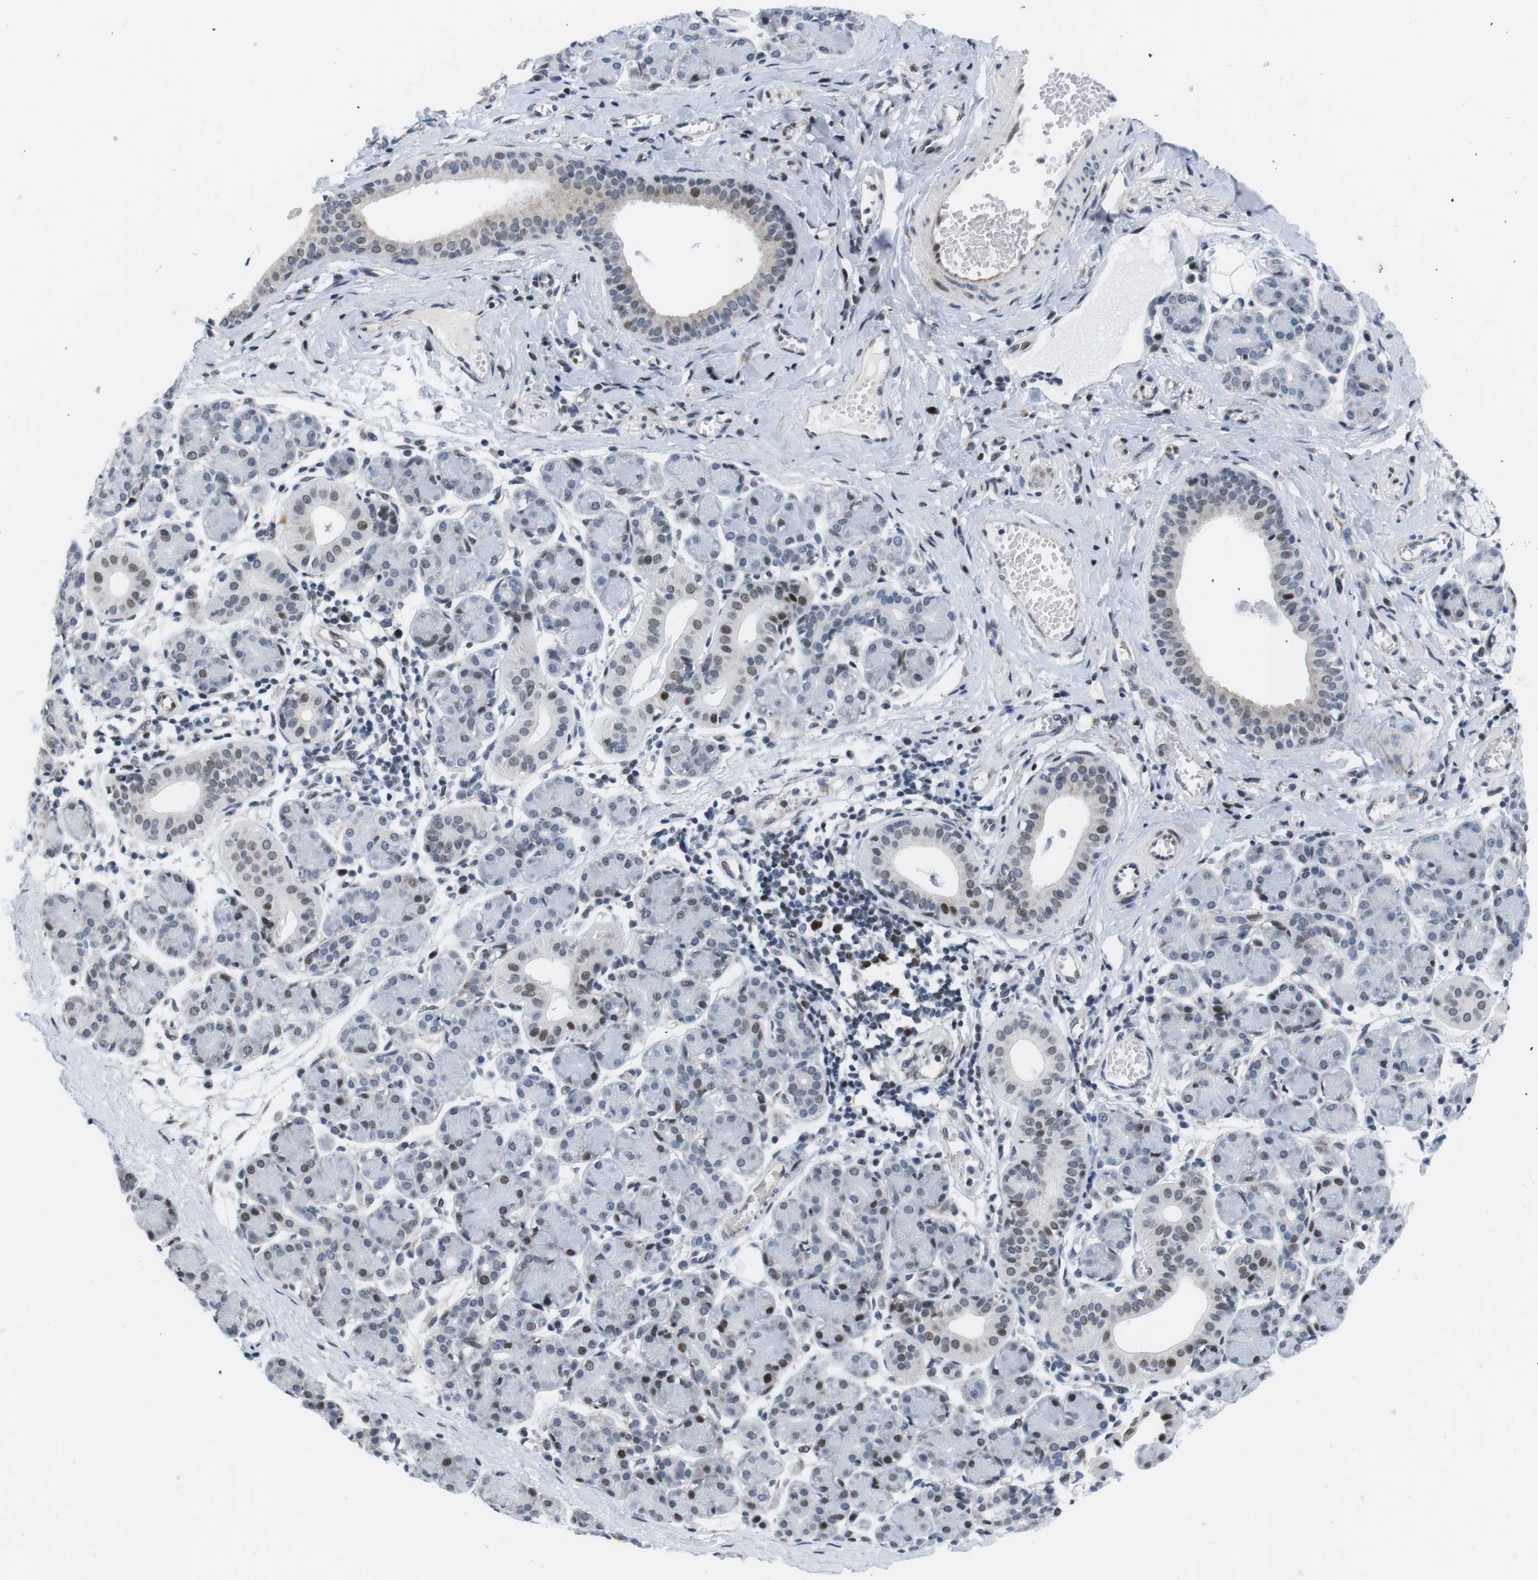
{"staining": {"intensity": "moderate", "quantity": "<25%", "location": "nuclear"}, "tissue": "salivary gland", "cell_type": "Glandular cells", "image_type": "normal", "snomed": [{"axis": "morphology", "description": "Normal tissue, NOS"}, {"axis": "morphology", "description": "Inflammation, NOS"}, {"axis": "topography", "description": "Lymph node"}, {"axis": "topography", "description": "Salivary gland"}], "caption": "Immunohistochemical staining of normal salivary gland demonstrates moderate nuclear protein positivity in approximately <25% of glandular cells.", "gene": "MLH1", "patient": {"sex": "male", "age": 3}}